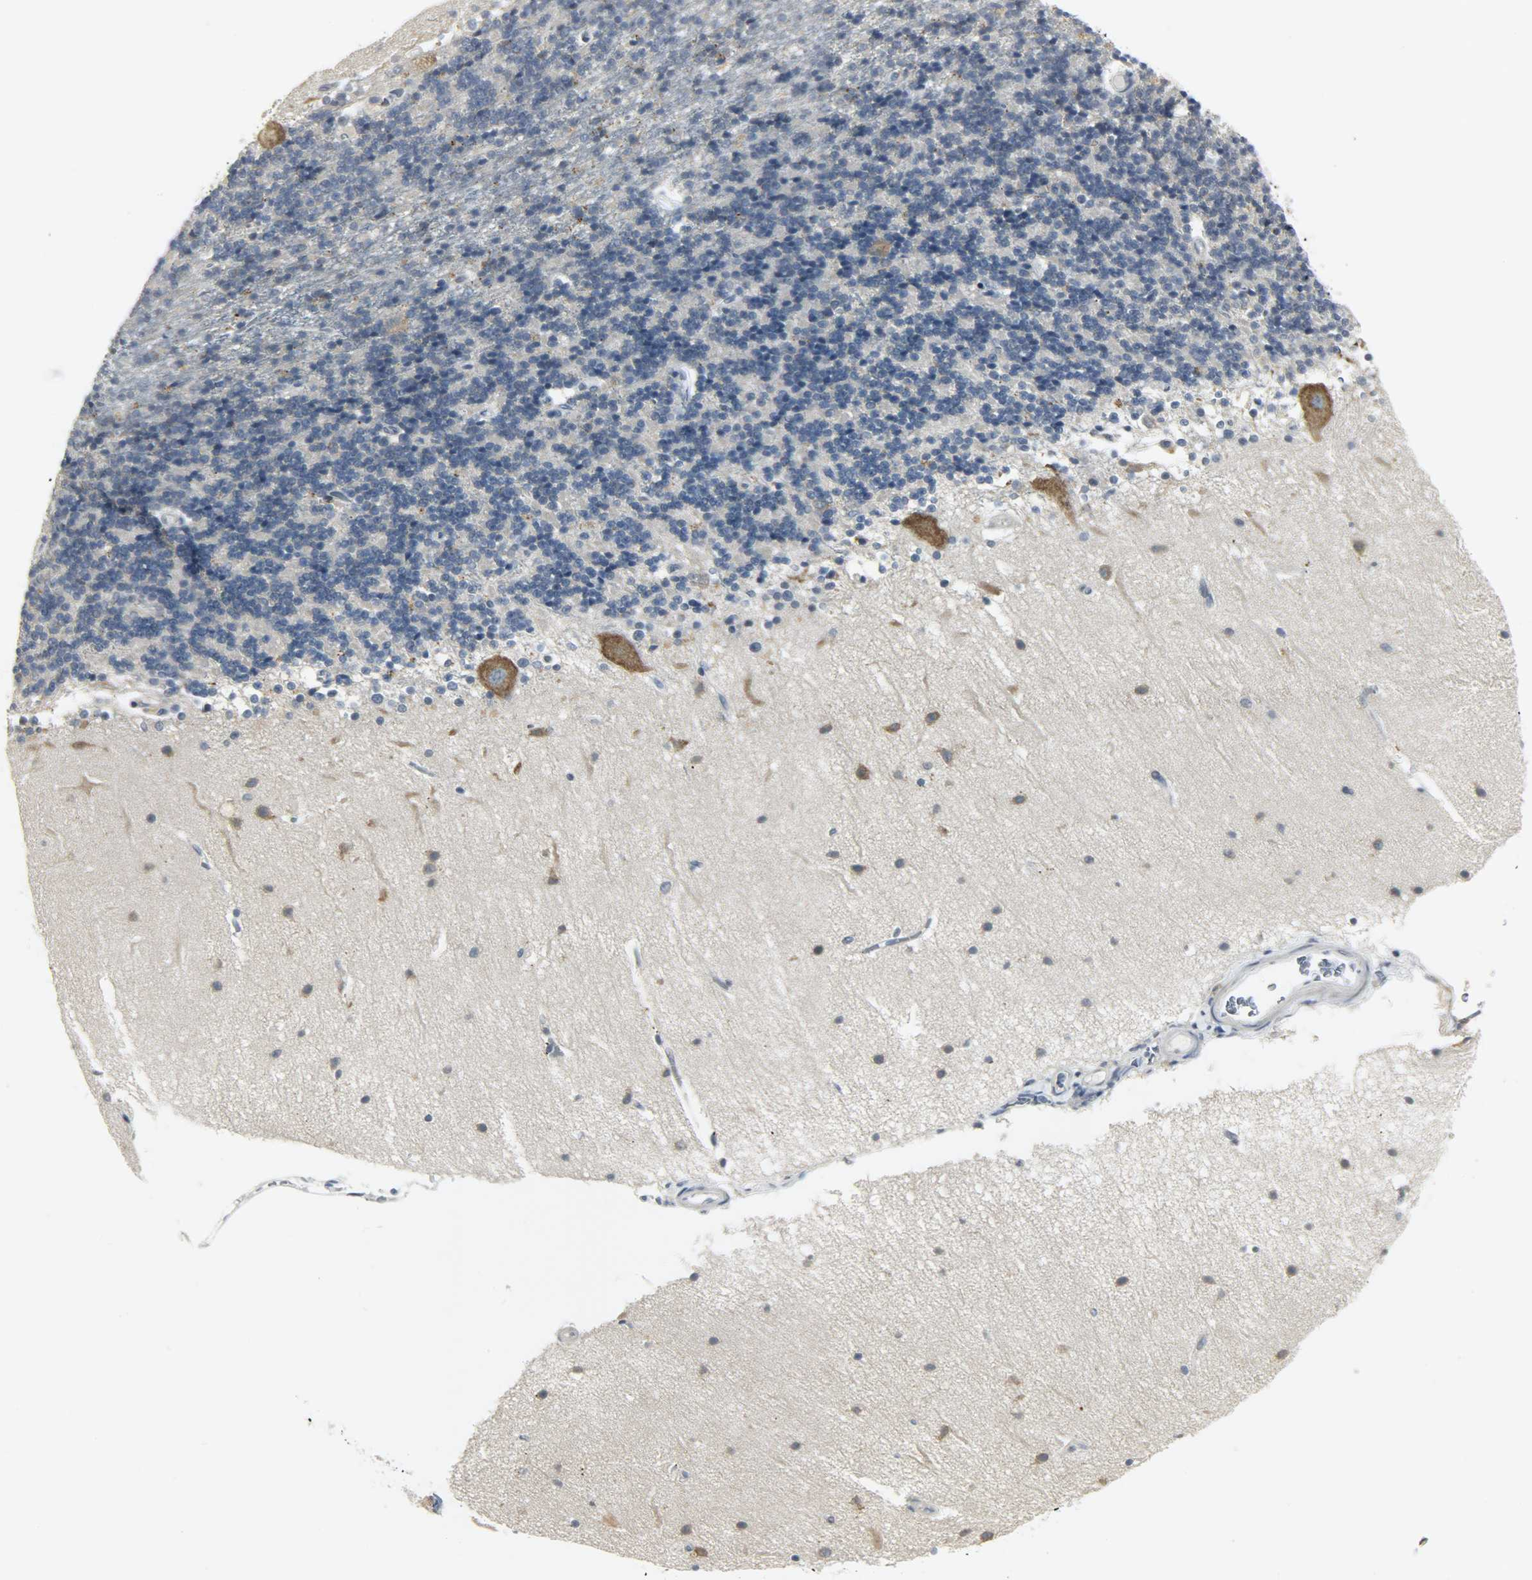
{"staining": {"intensity": "moderate", "quantity": "<25%", "location": "cytoplasmic/membranous"}, "tissue": "cerebellum", "cell_type": "Cells in granular layer", "image_type": "normal", "snomed": [{"axis": "morphology", "description": "Normal tissue, NOS"}, {"axis": "topography", "description": "Cerebellum"}], "caption": "Immunohistochemistry (IHC) micrograph of benign cerebellum: human cerebellum stained using IHC demonstrates low levels of moderate protein expression localized specifically in the cytoplasmic/membranous of cells in granular layer, appearing as a cytoplasmic/membranous brown color.", "gene": "CD4", "patient": {"sex": "female", "age": 54}}